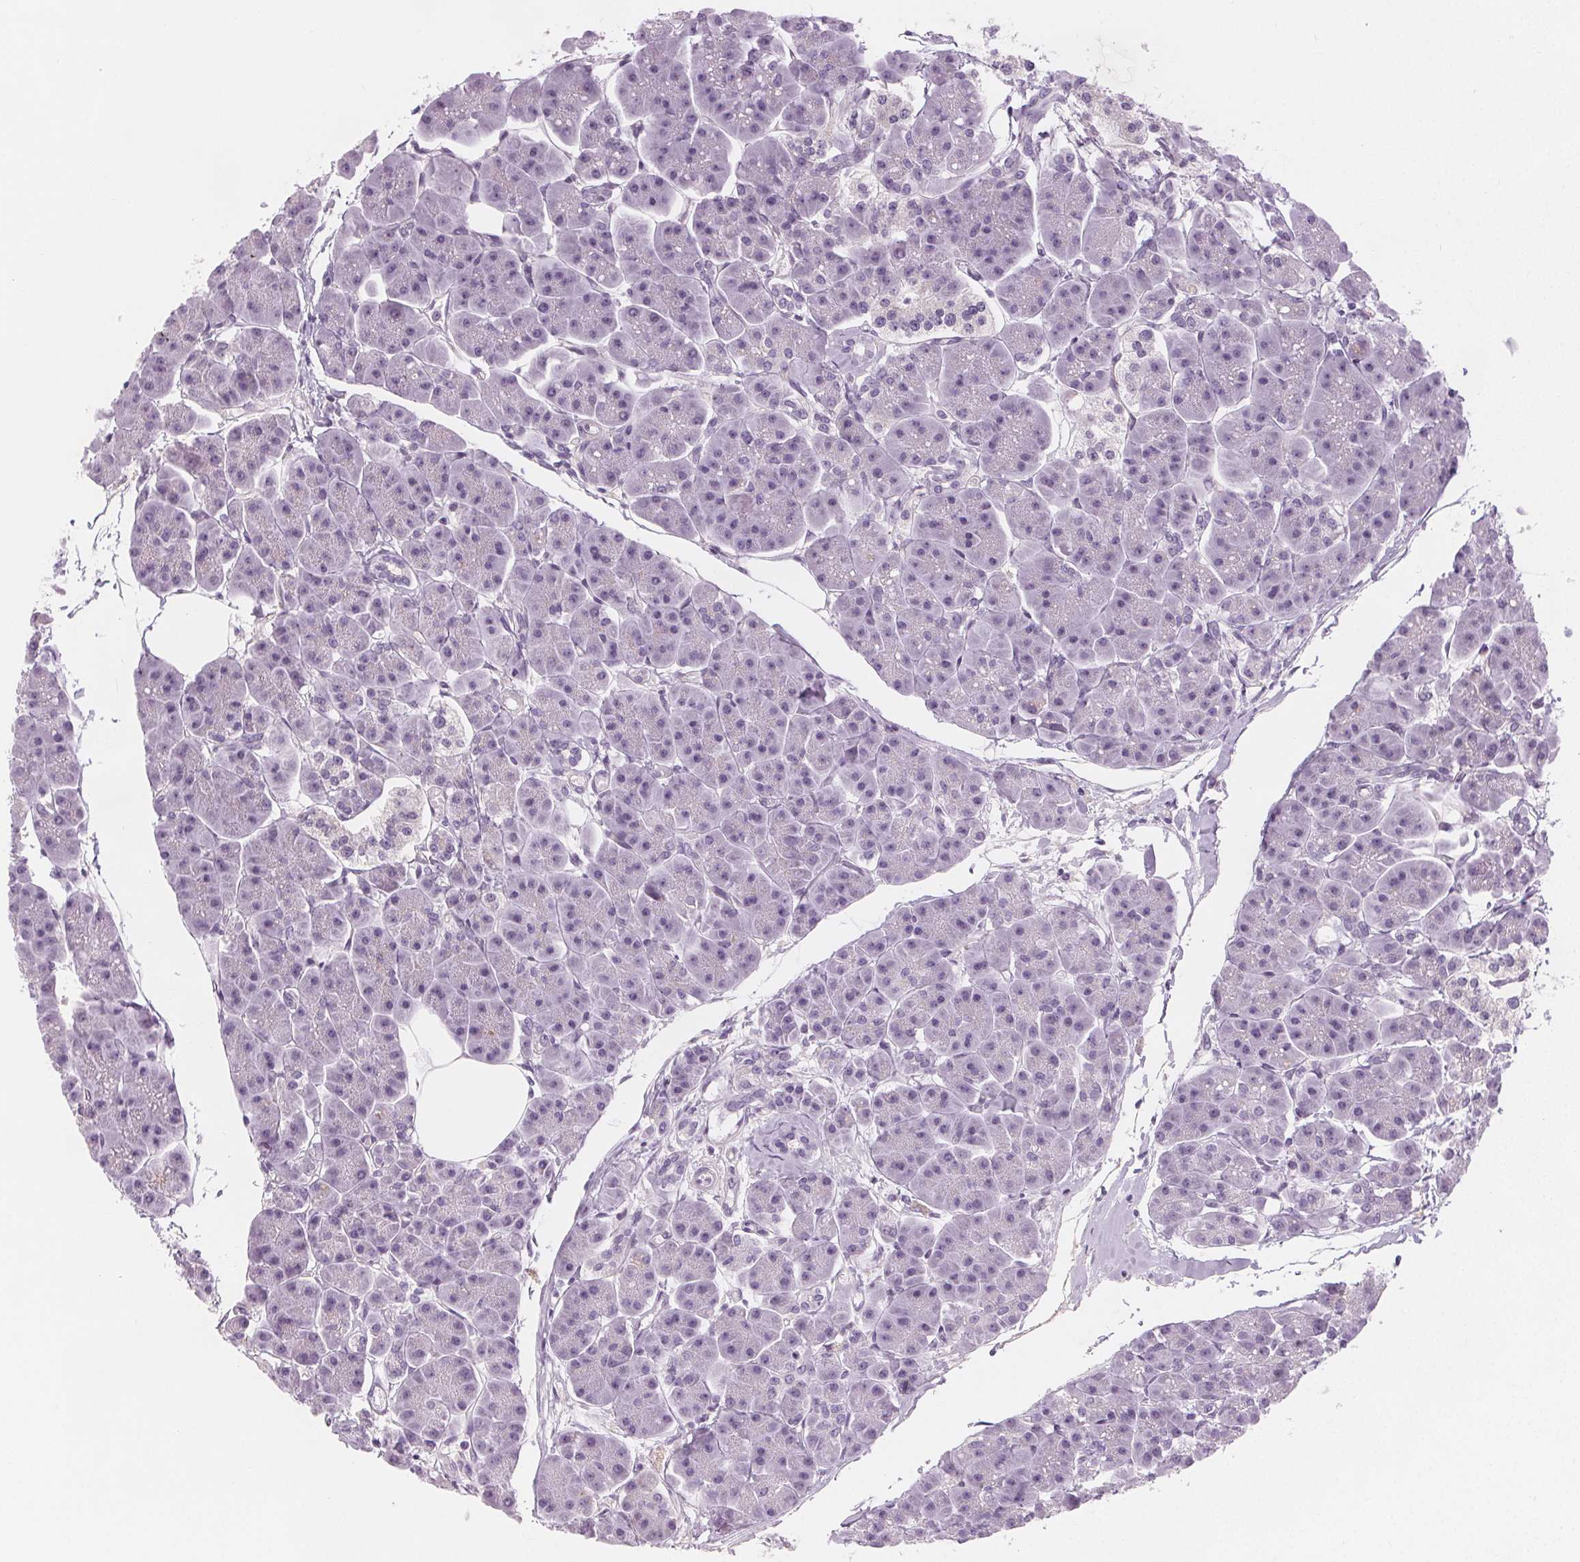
{"staining": {"intensity": "negative", "quantity": "none", "location": "none"}, "tissue": "pancreas", "cell_type": "Exocrine glandular cells", "image_type": "normal", "snomed": [{"axis": "morphology", "description": "Normal tissue, NOS"}, {"axis": "topography", "description": "Adipose tissue"}, {"axis": "topography", "description": "Pancreas"}, {"axis": "topography", "description": "Peripheral nerve tissue"}], "caption": "Immunohistochemical staining of unremarkable human pancreas displays no significant staining in exocrine glandular cells. (IHC, brightfield microscopy, high magnification).", "gene": "SLC5A12", "patient": {"sex": "female", "age": 58}}